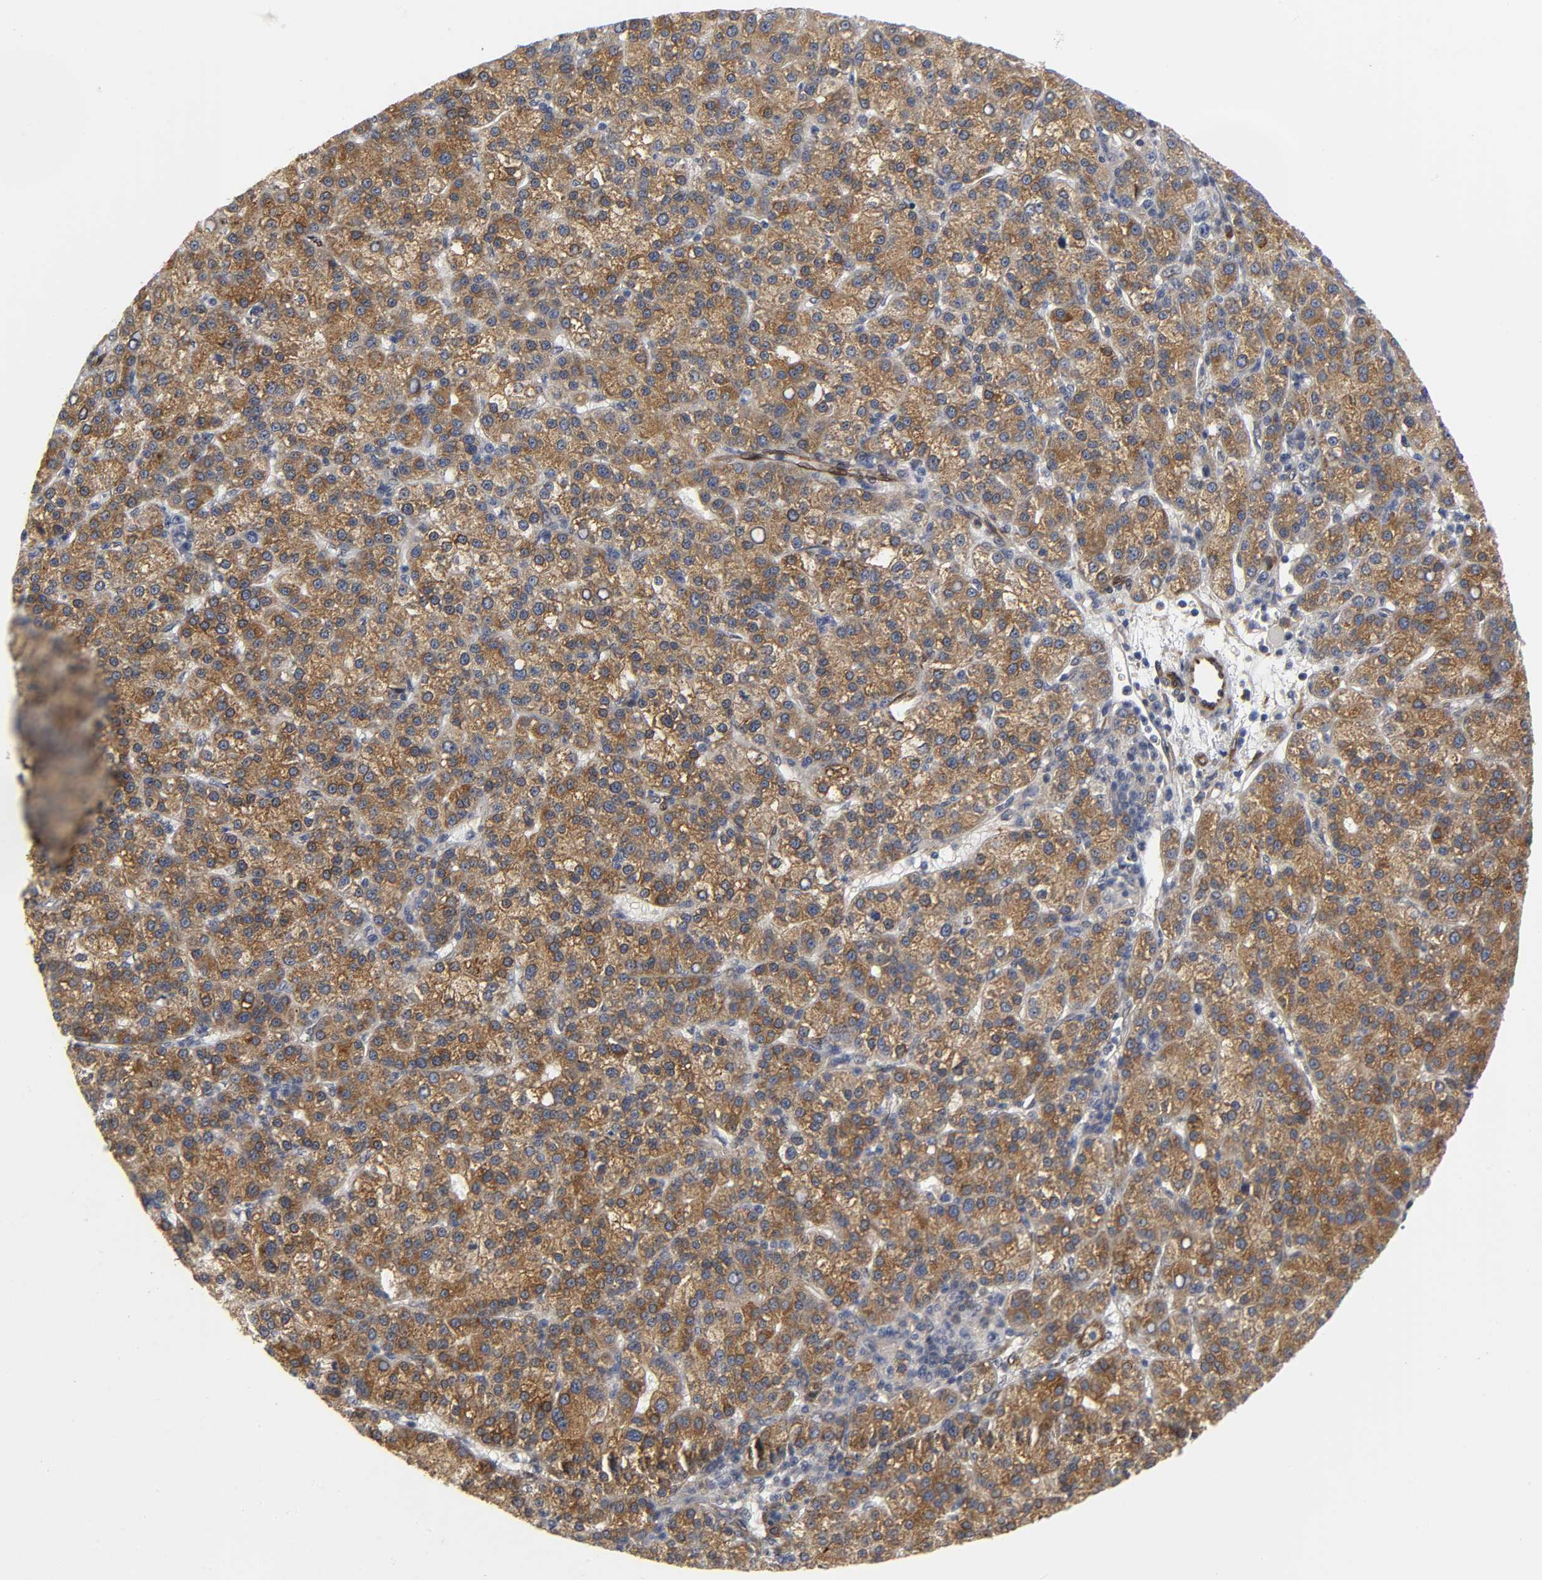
{"staining": {"intensity": "strong", "quantity": ">75%", "location": "cytoplasmic/membranous"}, "tissue": "liver cancer", "cell_type": "Tumor cells", "image_type": "cancer", "snomed": [{"axis": "morphology", "description": "Carcinoma, Hepatocellular, NOS"}, {"axis": "topography", "description": "Liver"}], "caption": "Protein staining demonstrates strong cytoplasmic/membranous expression in about >75% of tumor cells in liver hepatocellular carcinoma. (brown staining indicates protein expression, while blue staining denotes nuclei).", "gene": "ASB6", "patient": {"sex": "female", "age": 58}}